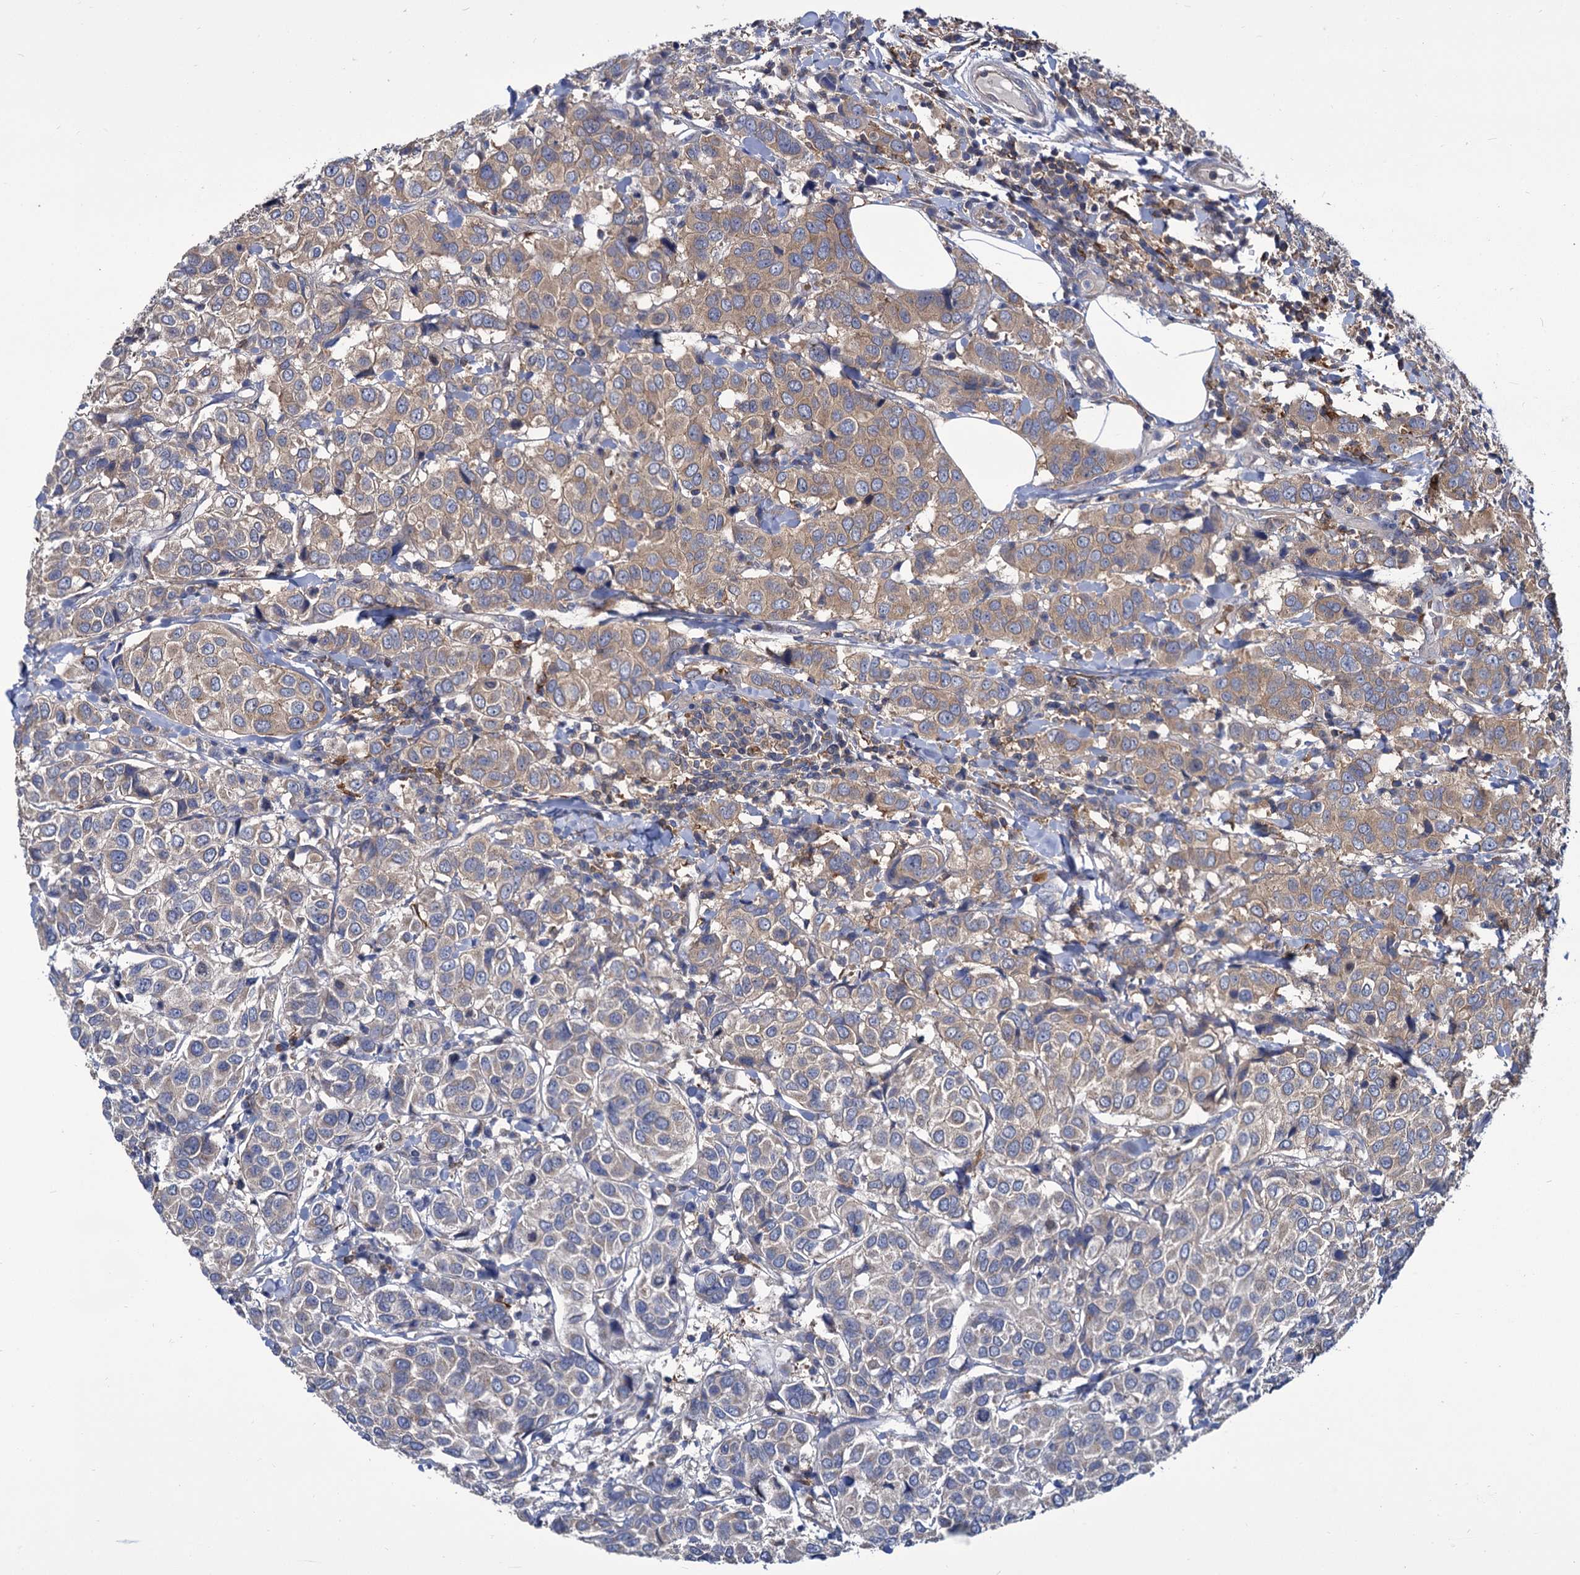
{"staining": {"intensity": "moderate", "quantity": "<25%", "location": "cytoplasmic/membranous"}, "tissue": "breast cancer", "cell_type": "Tumor cells", "image_type": "cancer", "snomed": [{"axis": "morphology", "description": "Duct carcinoma"}, {"axis": "topography", "description": "Breast"}], "caption": "This photomicrograph demonstrates breast intraductal carcinoma stained with immunohistochemistry to label a protein in brown. The cytoplasmic/membranous of tumor cells show moderate positivity for the protein. Nuclei are counter-stained blue.", "gene": "GCLC", "patient": {"sex": "female", "age": 55}}